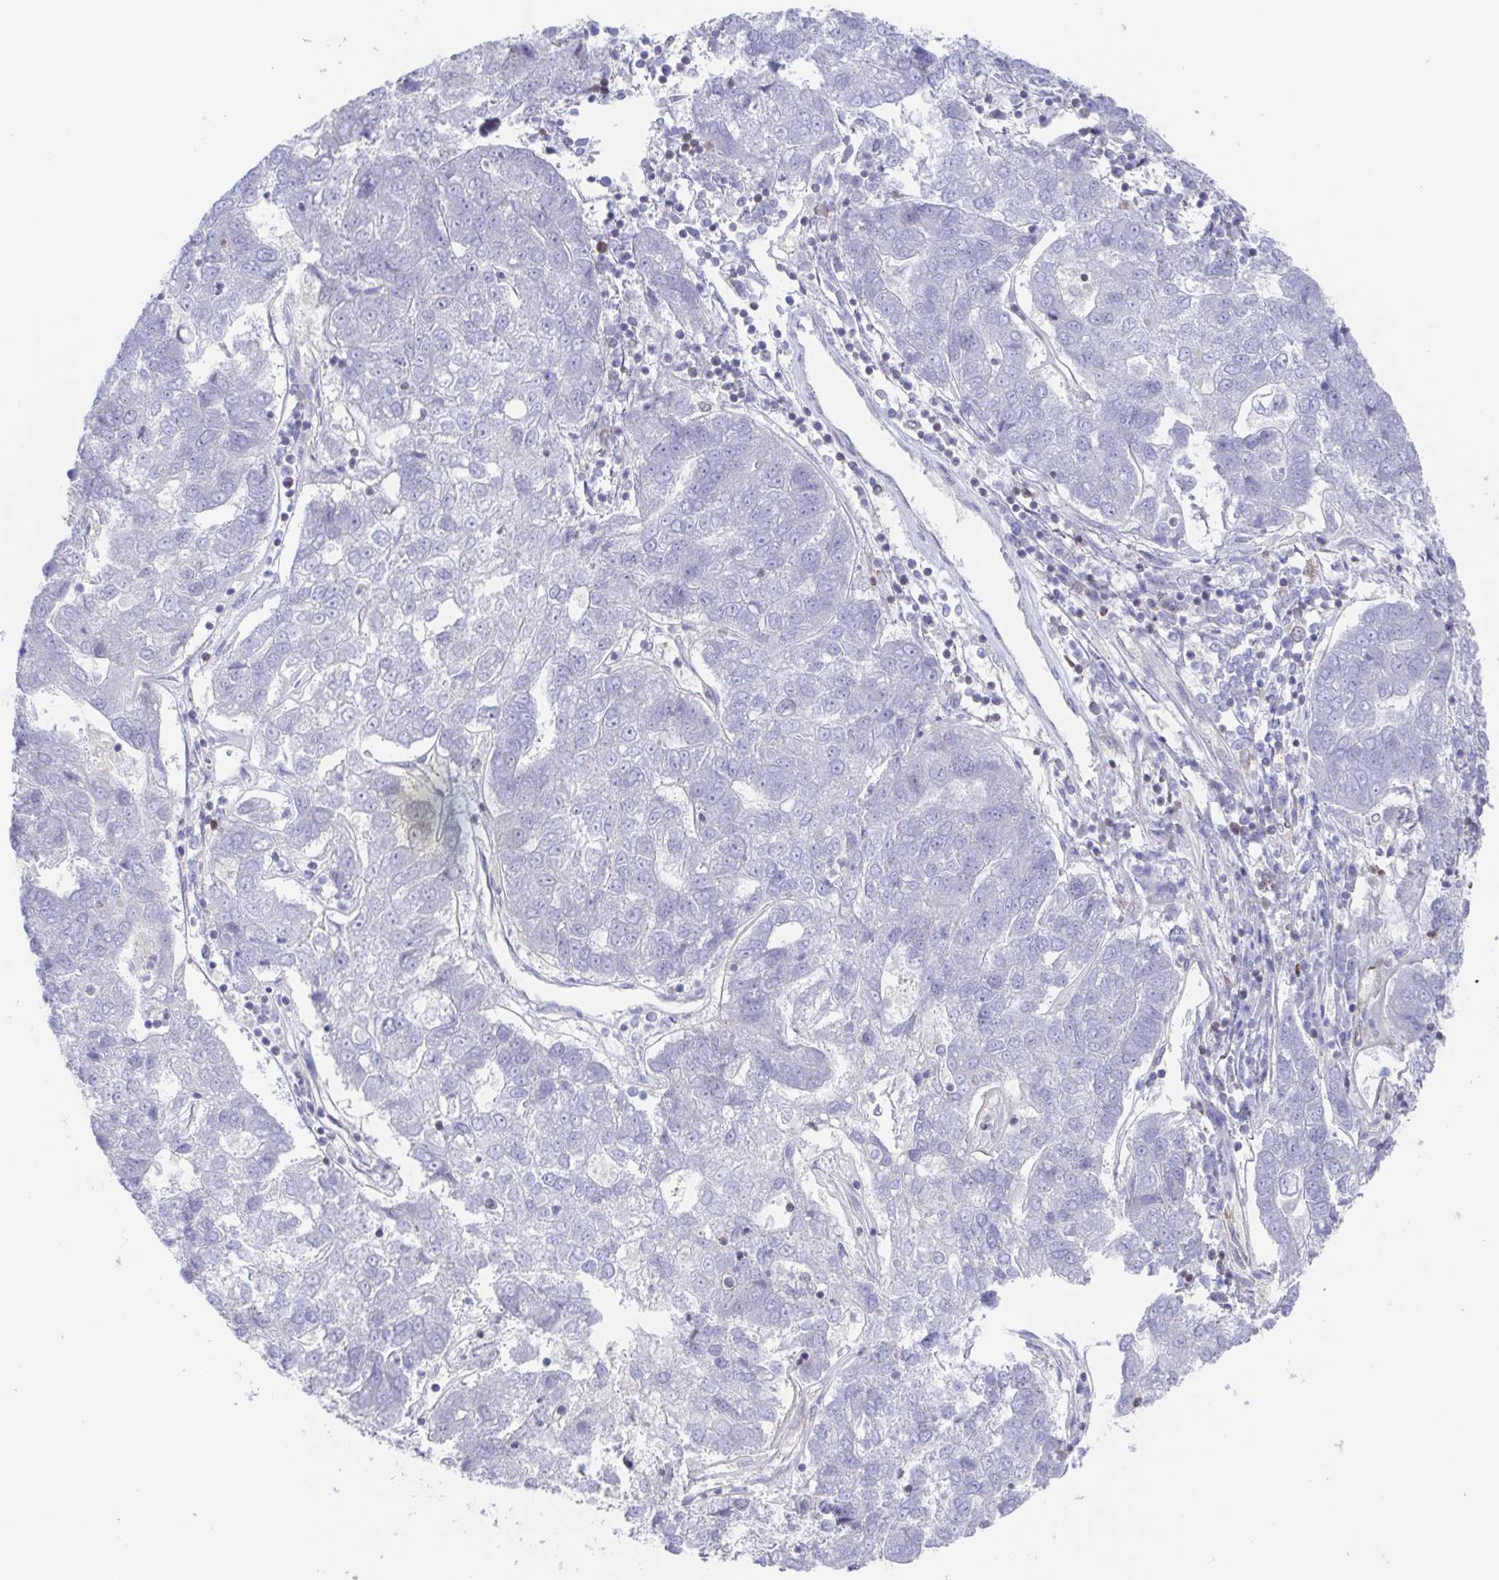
{"staining": {"intensity": "negative", "quantity": "none", "location": "none"}, "tissue": "pancreatic cancer", "cell_type": "Tumor cells", "image_type": "cancer", "snomed": [{"axis": "morphology", "description": "Adenocarcinoma, NOS"}, {"axis": "topography", "description": "Pancreas"}], "caption": "Pancreatic adenocarcinoma was stained to show a protein in brown. There is no significant expression in tumor cells.", "gene": "AGFG2", "patient": {"sex": "female", "age": 61}}